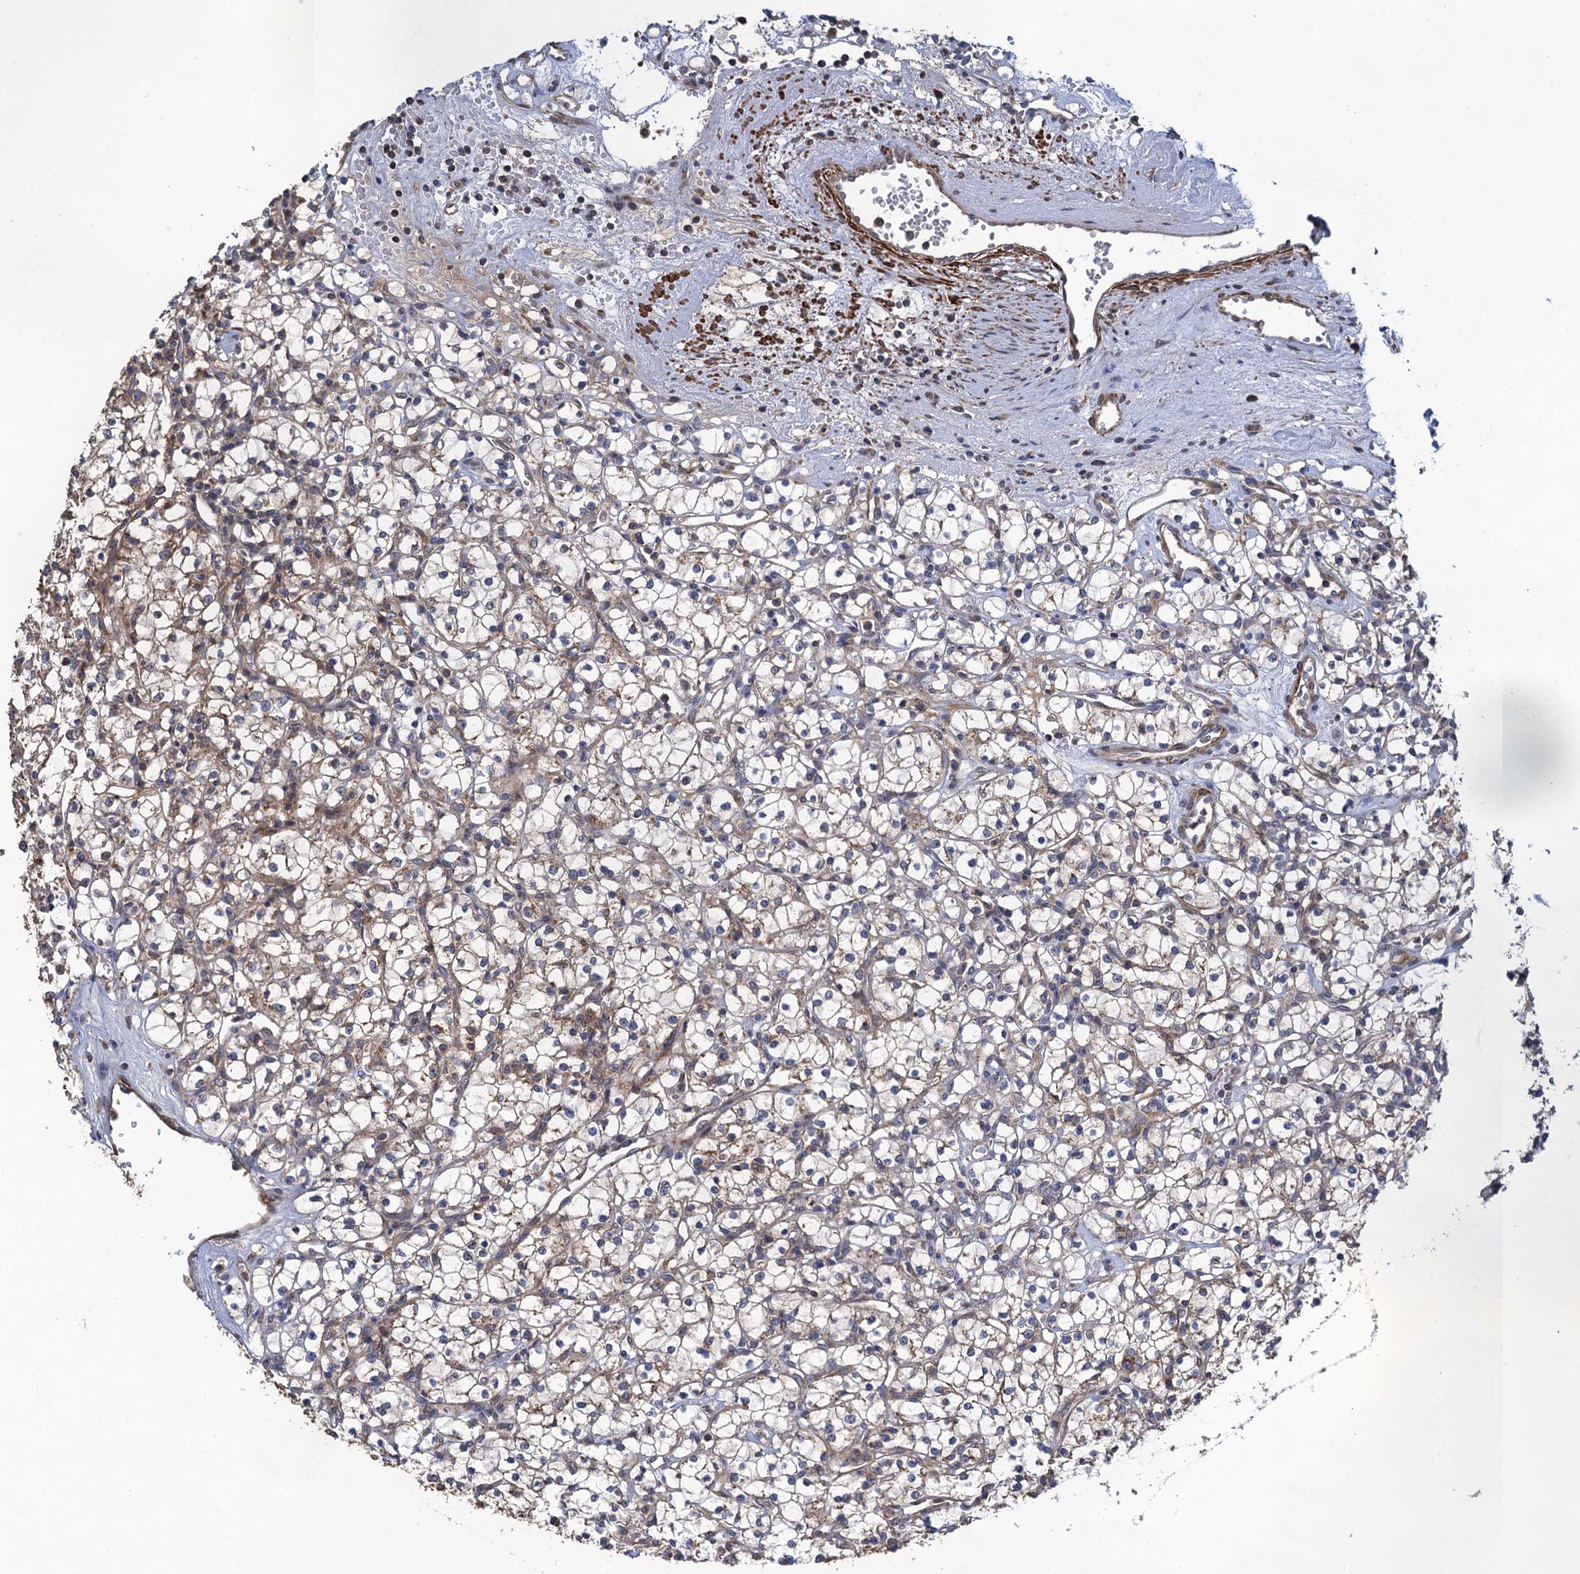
{"staining": {"intensity": "weak", "quantity": "<25%", "location": "cytoplasmic/membranous"}, "tissue": "renal cancer", "cell_type": "Tumor cells", "image_type": "cancer", "snomed": [{"axis": "morphology", "description": "Adenocarcinoma, NOS"}, {"axis": "topography", "description": "Kidney"}], "caption": "Photomicrograph shows no protein staining in tumor cells of renal adenocarcinoma tissue.", "gene": "WDR88", "patient": {"sex": "female", "age": 59}}